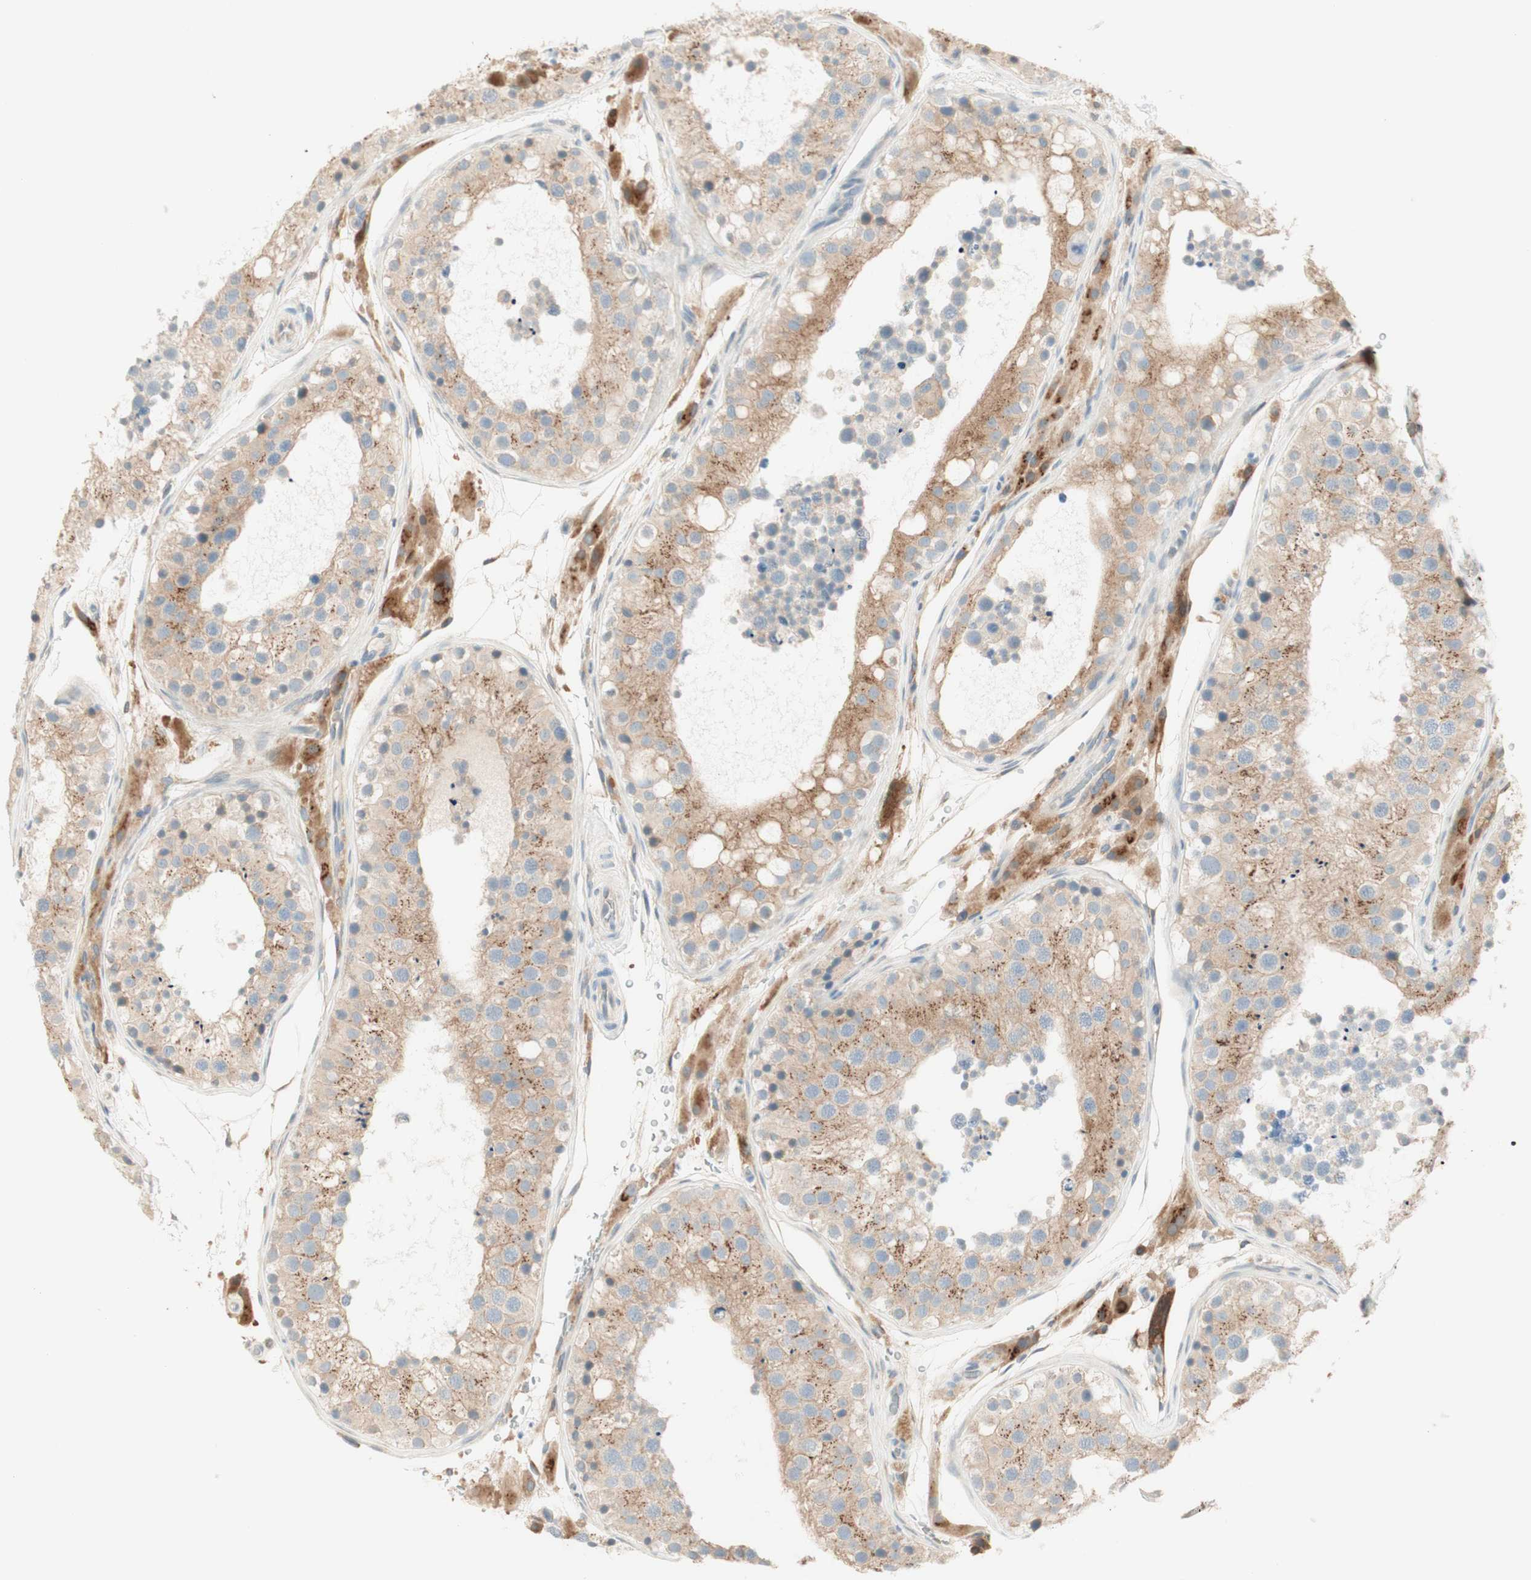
{"staining": {"intensity": "moderate", "quantity": ">75%", "location": "cytoplasmic/membranous"}, "tissue": "testis", "cell_type": "Cells in seminiferous ducts", "image_type": "normal", "snomed": [{"axis": "morphology", "description": "Normal tissue, NOS"}, {"axis": "topography", "description": "Testis"}], "caption": "Cells in seminiferous ducts demonstrate medium levels of moderate cytoplasmic/membranous staining in approximately >75% of cells in unremarkable testis. The protein is stained brown, and the nuclei are stained in blue (DAB (3,3'-diaminobenzidine) IHC with brightfield microscopy, high magnification).", "gene": "CLCN2", "patient": {"sex": "male", "age": 26}}